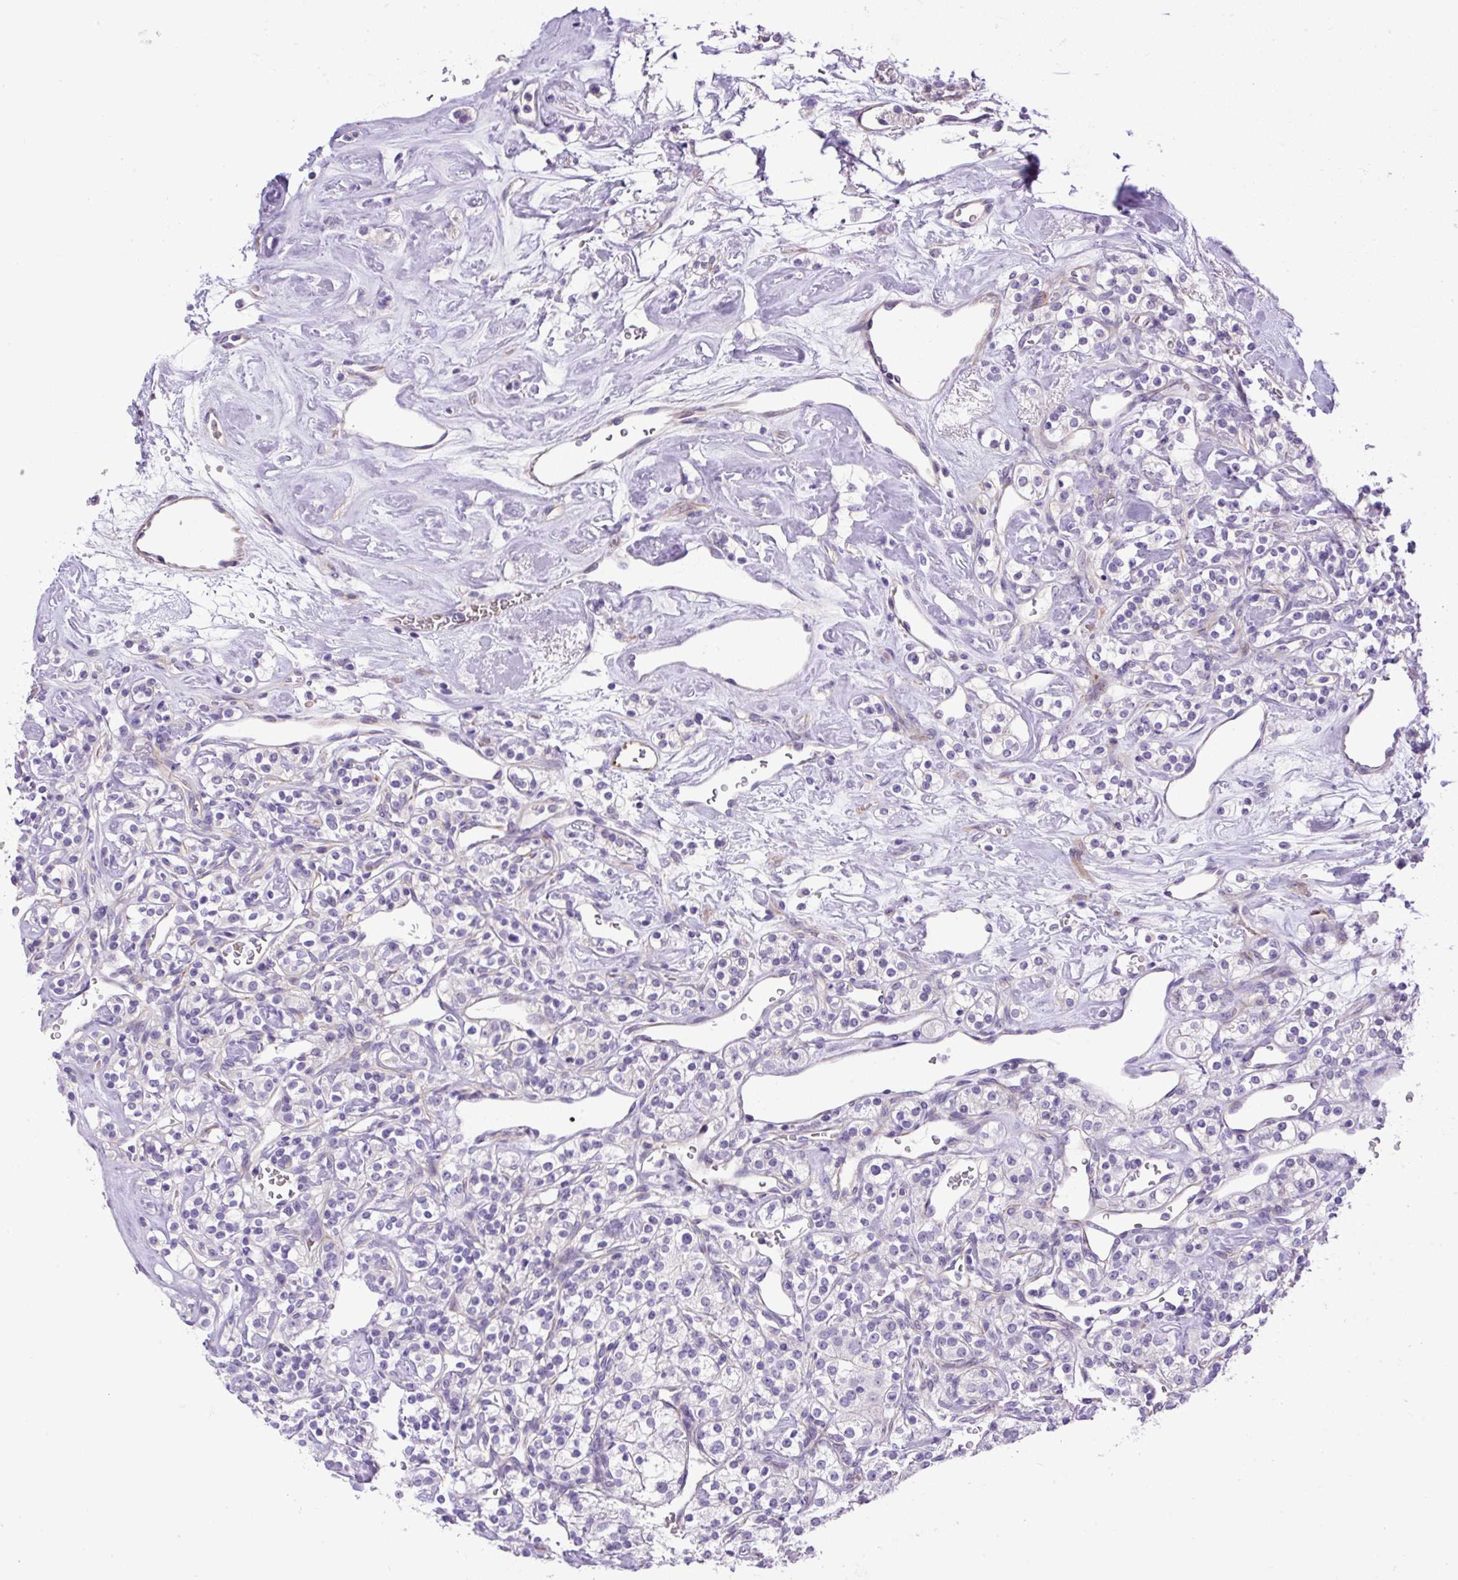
{"staining": {"intensity": "negative", "quantity": "none", "location": "none"}, "tissue": "renal cancer", "cell_type": "Tumor cells", "image_type": "cancer", "snomed": [{"axis": "morphology", "description": "Adenocarcinoma, NOS"}, {"axis": "topography", "description": "Kidney"}], "caption": "Immunohistochemistry of human adenocarcinoma (renal) shows no expression in tumor cells. Nuclei are stained in blue.", "gene": "VWA7", "patient": {"sex": "male", "age": 77}}